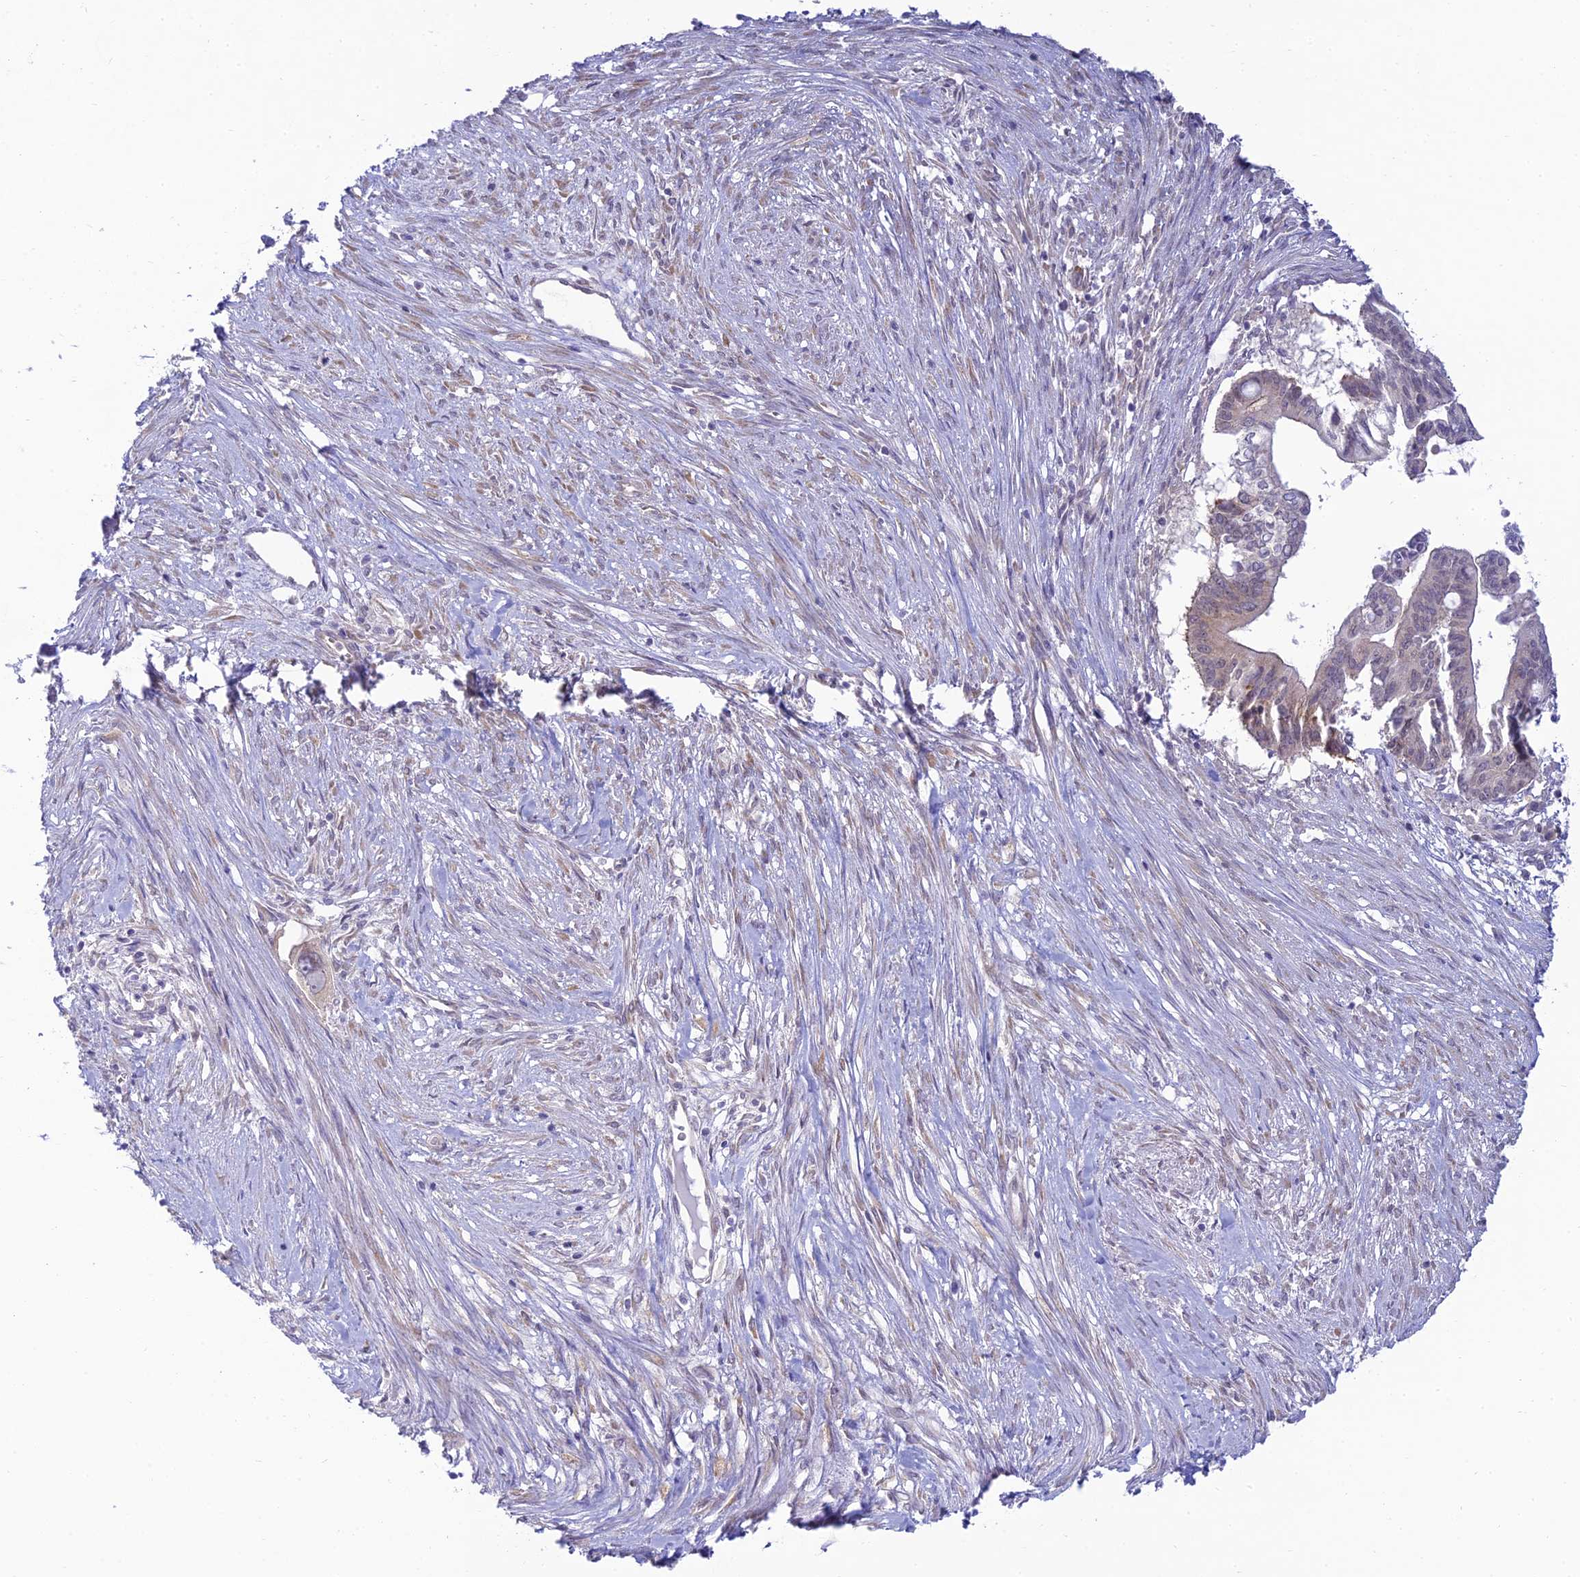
{"staining": {"intensity": "weak", "quantity": "<25%", "location": "nuclear"}, "tissue": "pancreatic cancer", "cell_type": "Tumor cells", "image_type": "cancer", "snomed": [{"axis": "morphology", "description": "Adenocarcinoma, NOS"}, {"axis": "topography", "description": "Pancreas"}], "caption": "Human pancreatic adenocarcinoma stained for a protein using IHC reveals no expression in tumor cells.", "gene": "SKIC8", "patient": {"sex": "male", "age": 68}}